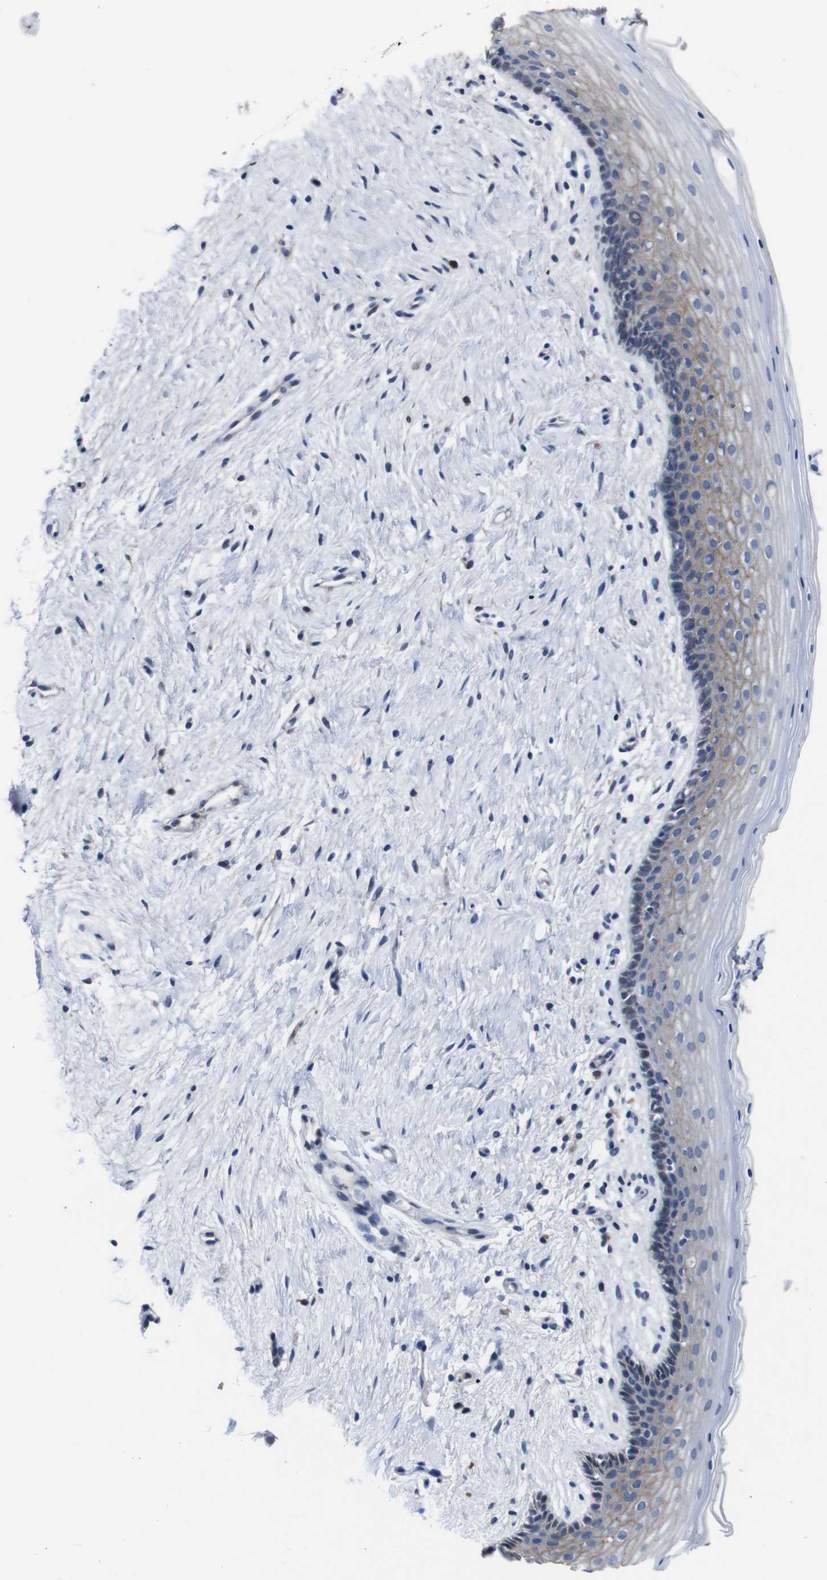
{"staining": {"intensity": "moderate", "quantity": "<25%", "location": "cytoplasmic/membranous"}, "tissue": "vagina", "cell_type": "Squamous epithelial cells", "image_type": "normal", "snomed": [{"axis": "morphology", "description": "Normal tissue, NOS"}, {"axis": "topography", "description": "Vagina"}], "caption": "Immunohistochemical staining of unremarkable vagina reveals low levels of moderate cytoplasmic/membranous positivity in approximately <25% of squamous epithelial cells. The protein is stained brown, and the nuclei are stained in blue (DAB (3,3'-diaminobenzidine) IHC with brightfield microscopy, high magnification).", "gene": "SEMA4B", "patient": {"sex": "female", "age": 44}}